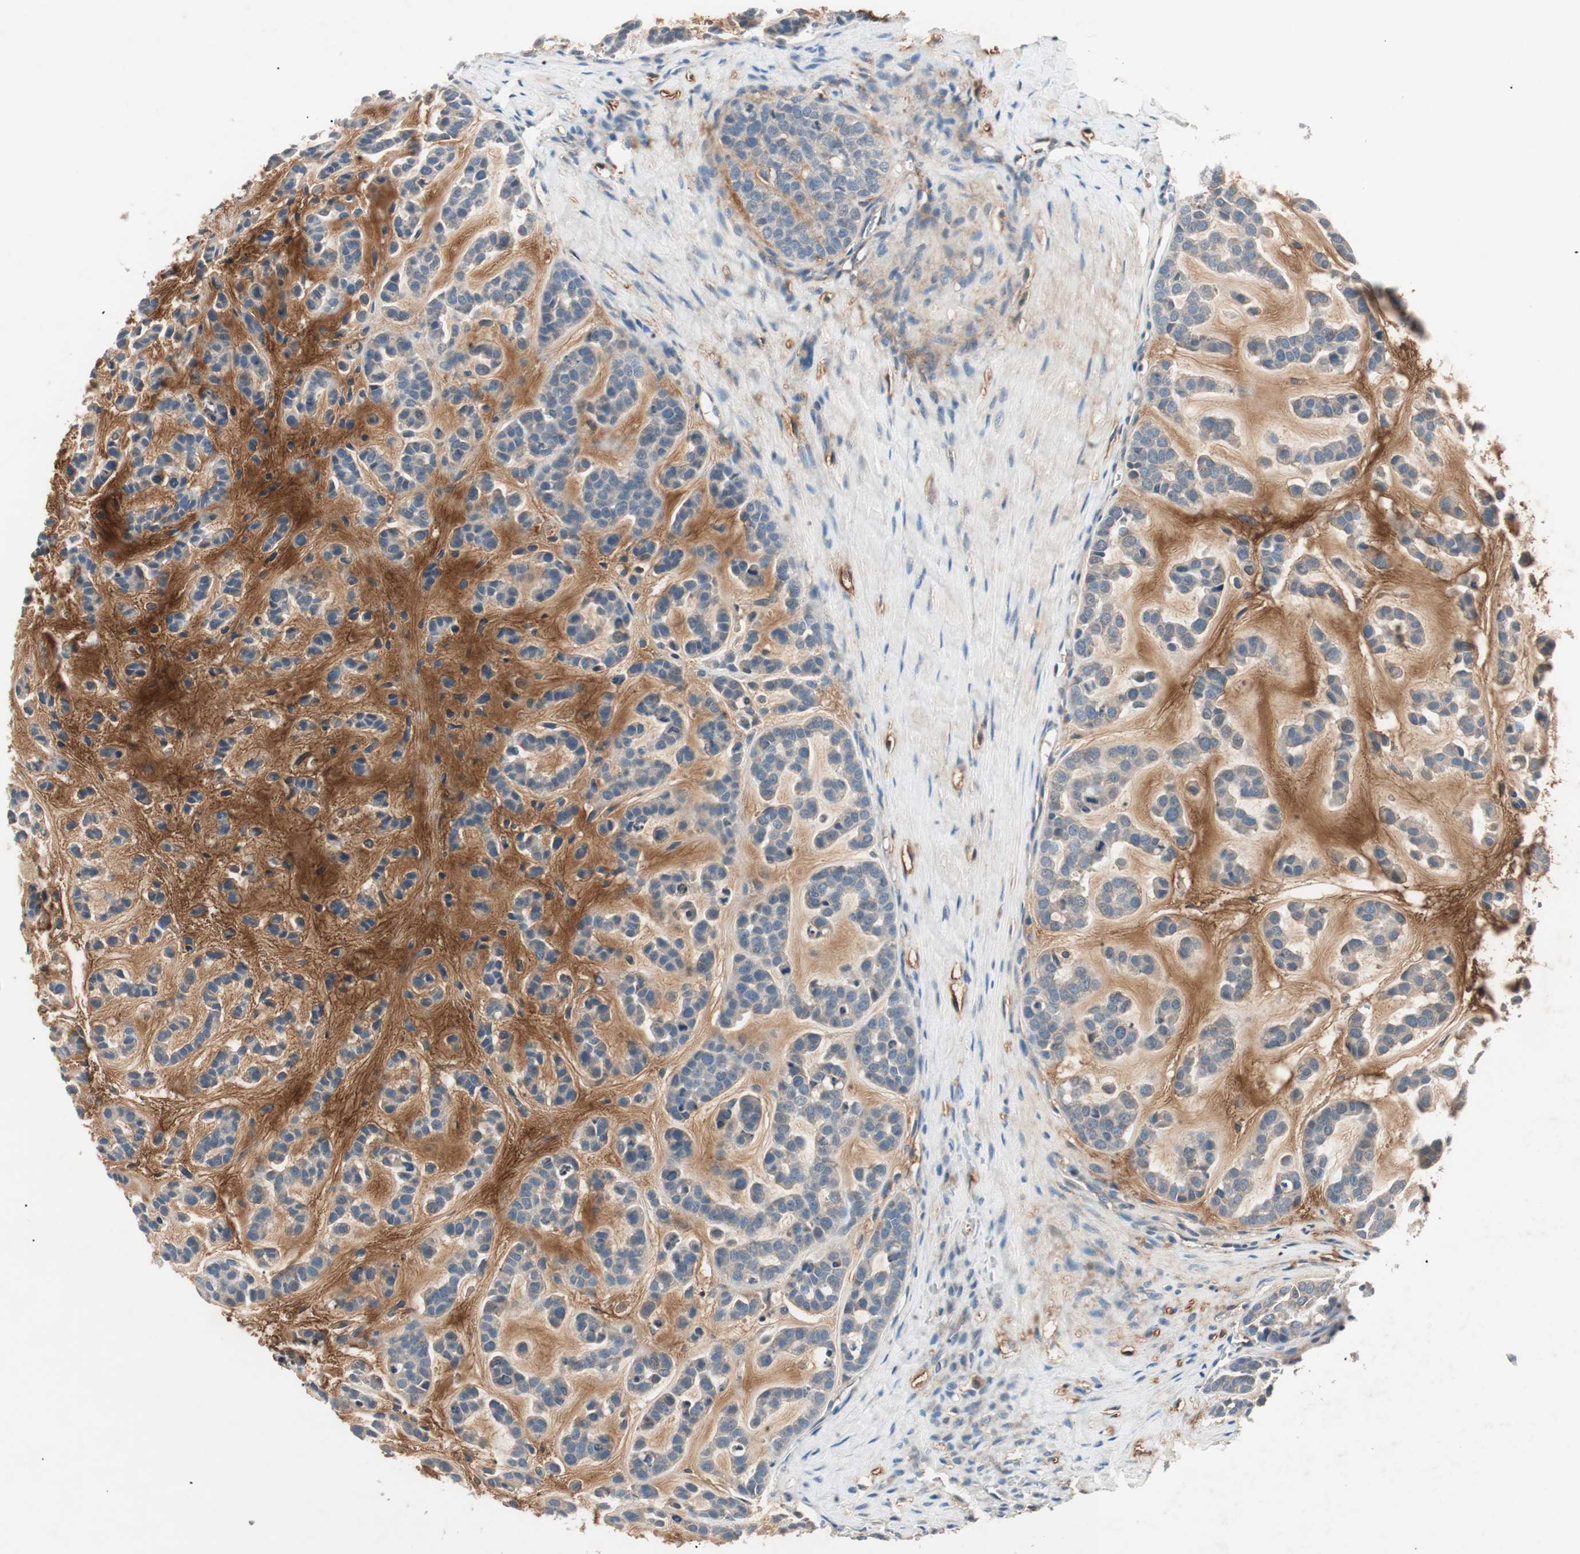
{"staining": {"intensity": "negative", "quantity": "none", "location": "none"}, "tissue": "head and neck cancer", "cell_type": "Tumor cells", "image_type": "cancer", "snomed": [{"axis": "morphology", "description": "Adenocarcinoma, NOS"}, {"axis": "morphology", "description": "Adenoma, NOS"}, {"axis": "topography", "description": "Head-Neck"}], "caption": "Head and neck adenocarcinoma was stained to show a protein in brown. There is no significant staining in tumor cells.", "gene": "HPN", "patient": {"sex": "female", "age": 55}}